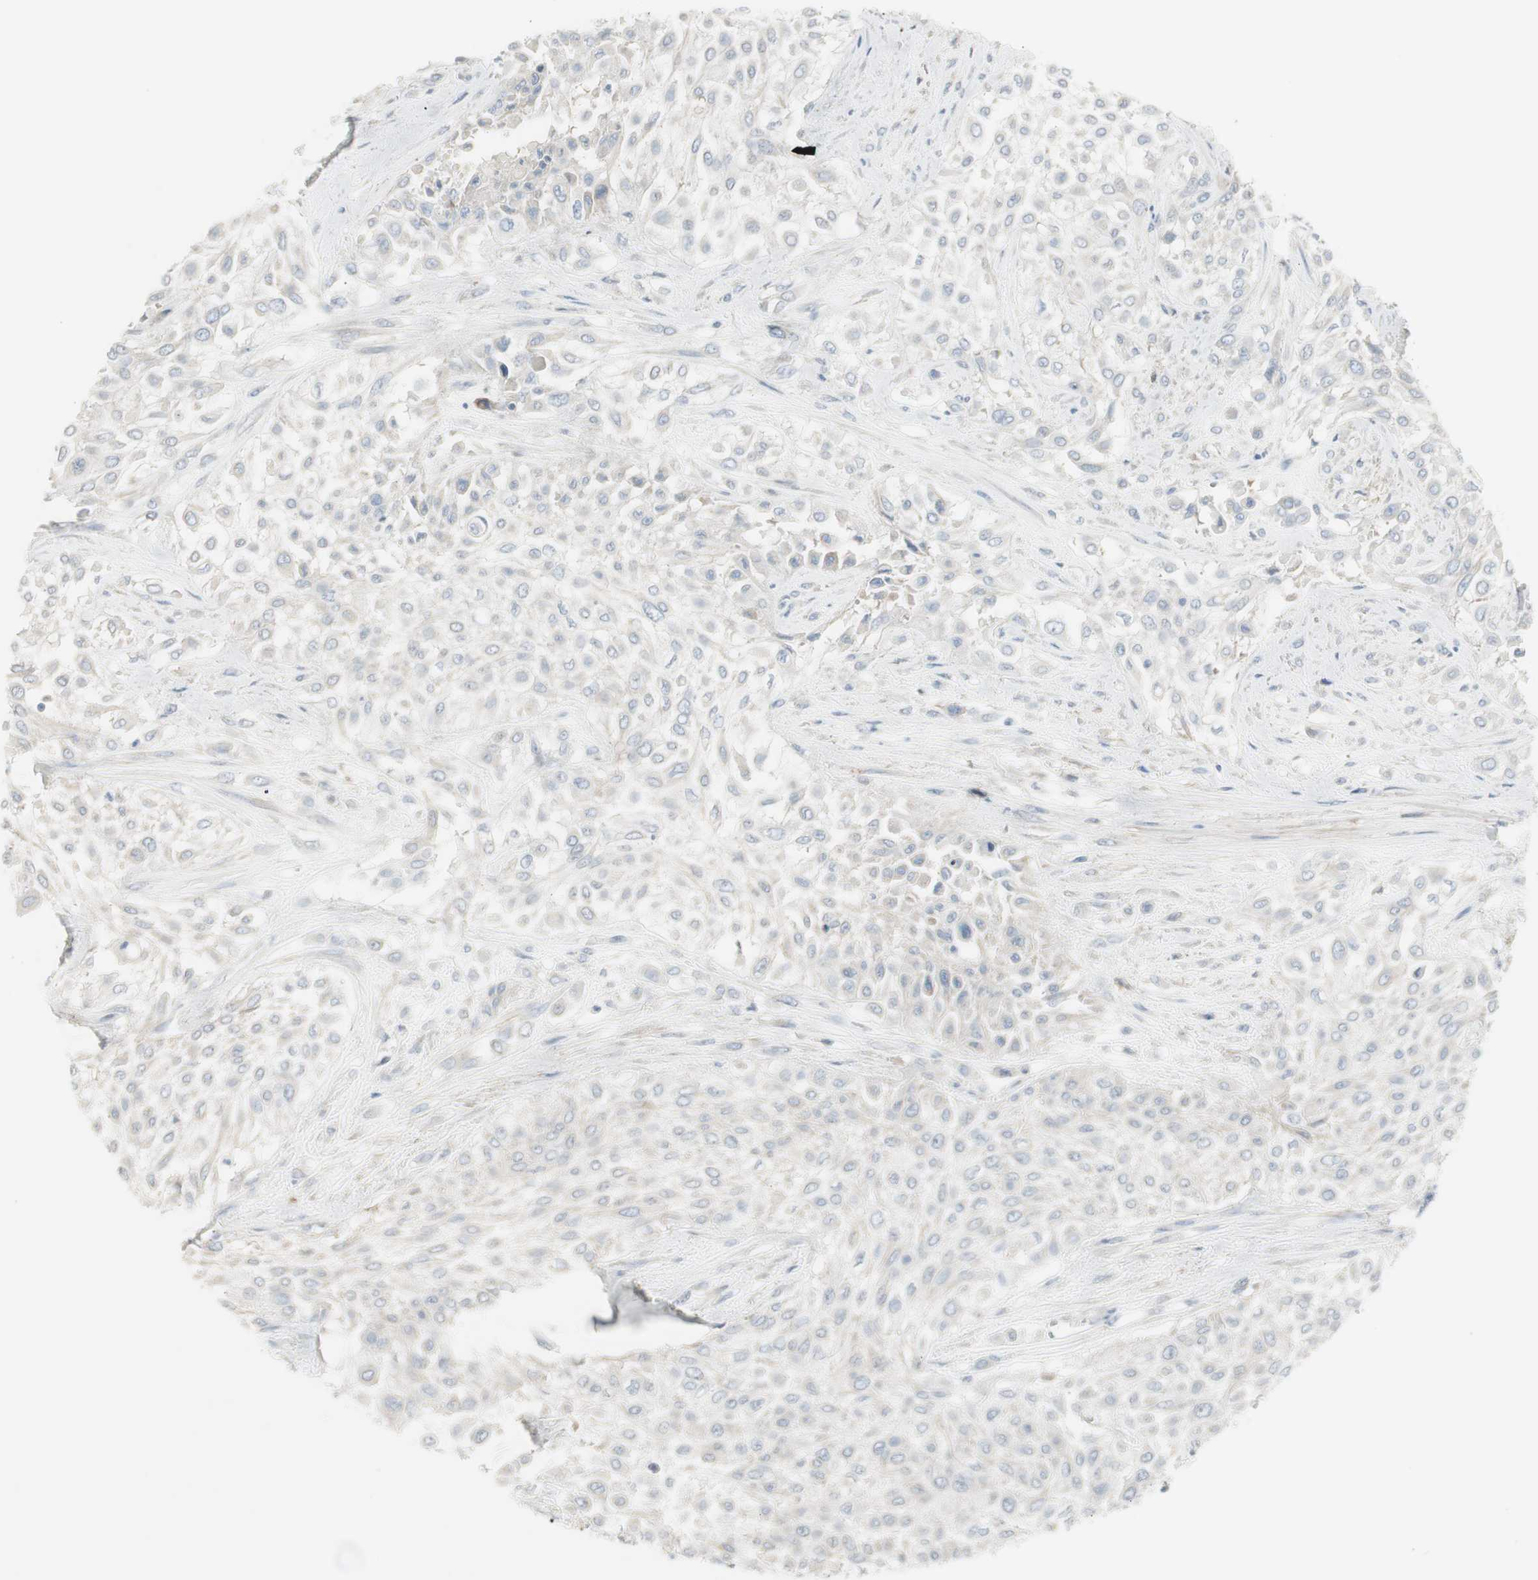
{"staining": {"intensity": "negative", "quantity": "none", "location": "none"}, "tissue": "urothelial cancer", "cell_type": "Tumor cells", "image_type": "cancer", "snomed": [{"axis": "morphology", "description": "Urothelial carcinoma, High grade"}, {"axis": "topography", "description": "Urinary bladder"}], "caption": "A micrograph of high-grade urothelial carcinoma stained for a protein exhibits no brown staining in tumor cells.", "gene": "CACNA2D1", "patient": {"sex": "male", "age": 57}}